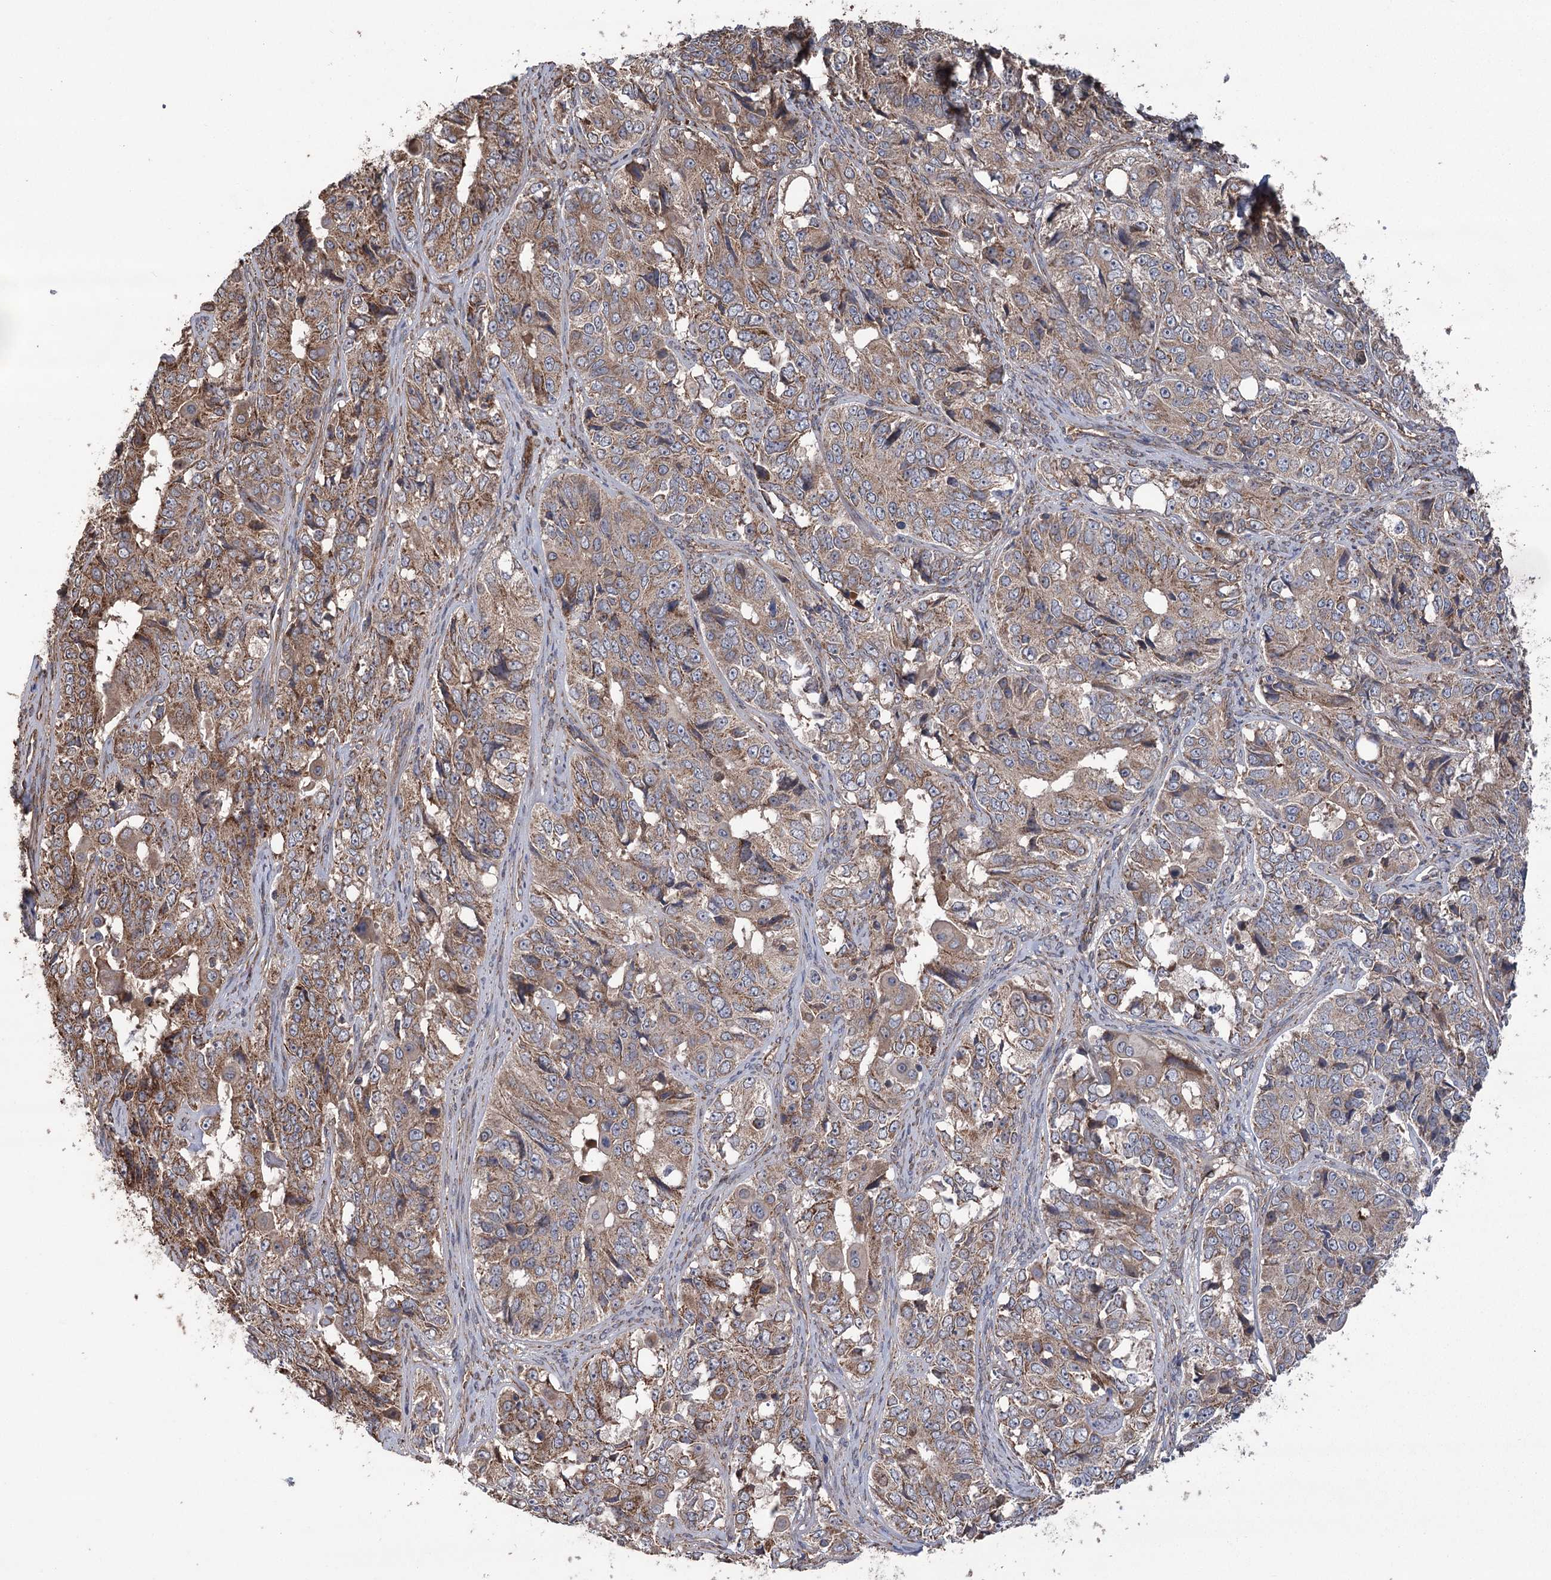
{"staining": {"intensity": "moderate", "quantity": ">75%", "location": "cytoplasmic/membranous"}, "tissue": "ovarian cancer", "cell_type": "Tumor cells", "image_type": "cancer", "snomed": [{"axis": "morphology", "description": "Carcinoma, endometroid"}, {"axis": "topography", "description": "Ovary"}], "caption": "Immunohistochemical staining of human ovarian cancer reveals medium levels of moderate cytoplasmic/membranous protein positivity in about >75% of tumor cells.", "gene": "RWDD4", "patient": {"sex": "female", "age": 51}}